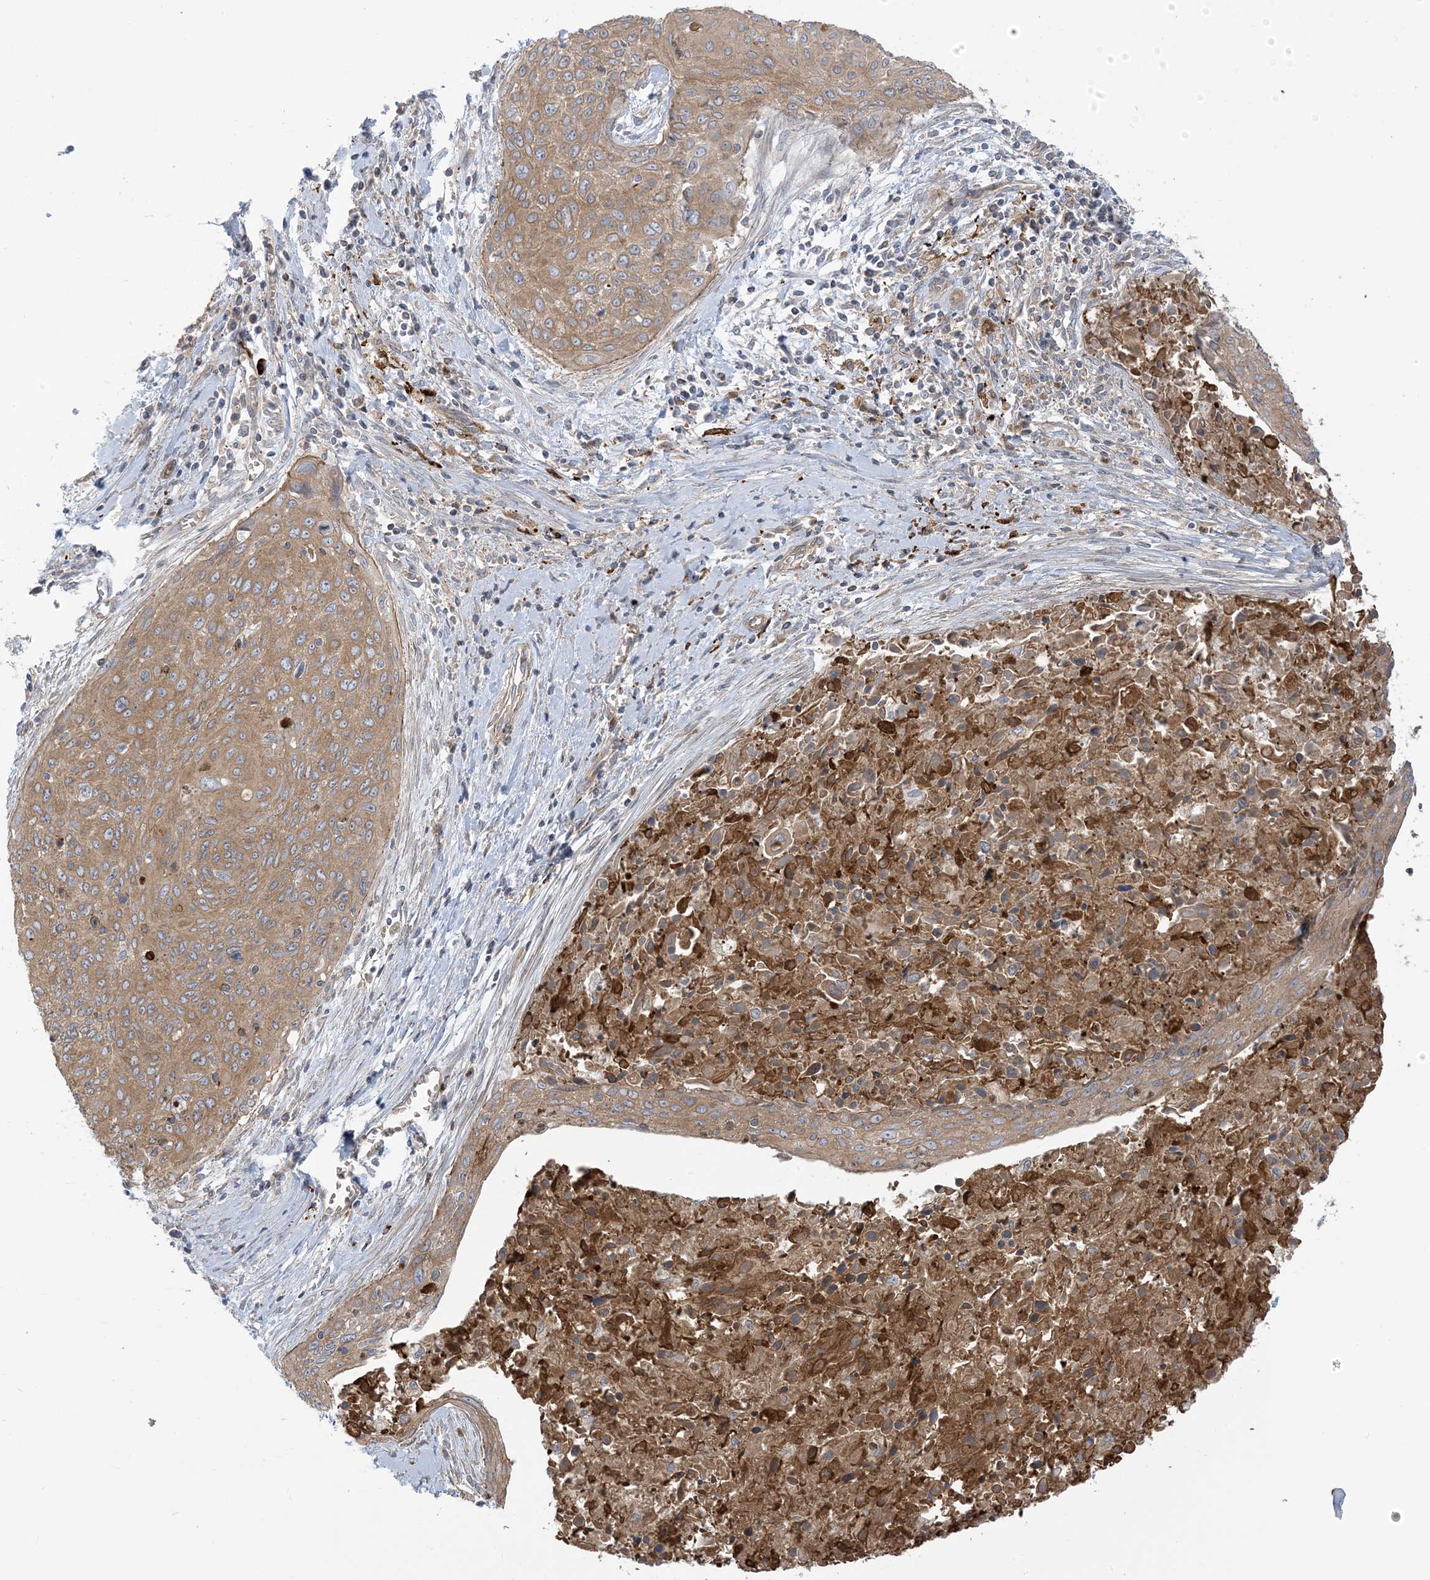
{"staining": {"intensity": "moderate", "quantity": ">75%", "location": "cytoplasmic/membranous"}, "tissue": "cervical cancer", "cell_type": "Tumor cells", "image_type": "cancer", "snomed": [{"axis": "morphology", "description": "Squamous cell carcinoma, NOS"}, {"axis": "topography", "description": "Cervix"}], "caption": "Squamous cell carcinoma (cervical) tissue reveals moderate cytoplasmic/membranous positivity in about >75% of tumor cells", "gene": "ICMT", "patient": {"sex": "female", "age": 55}}